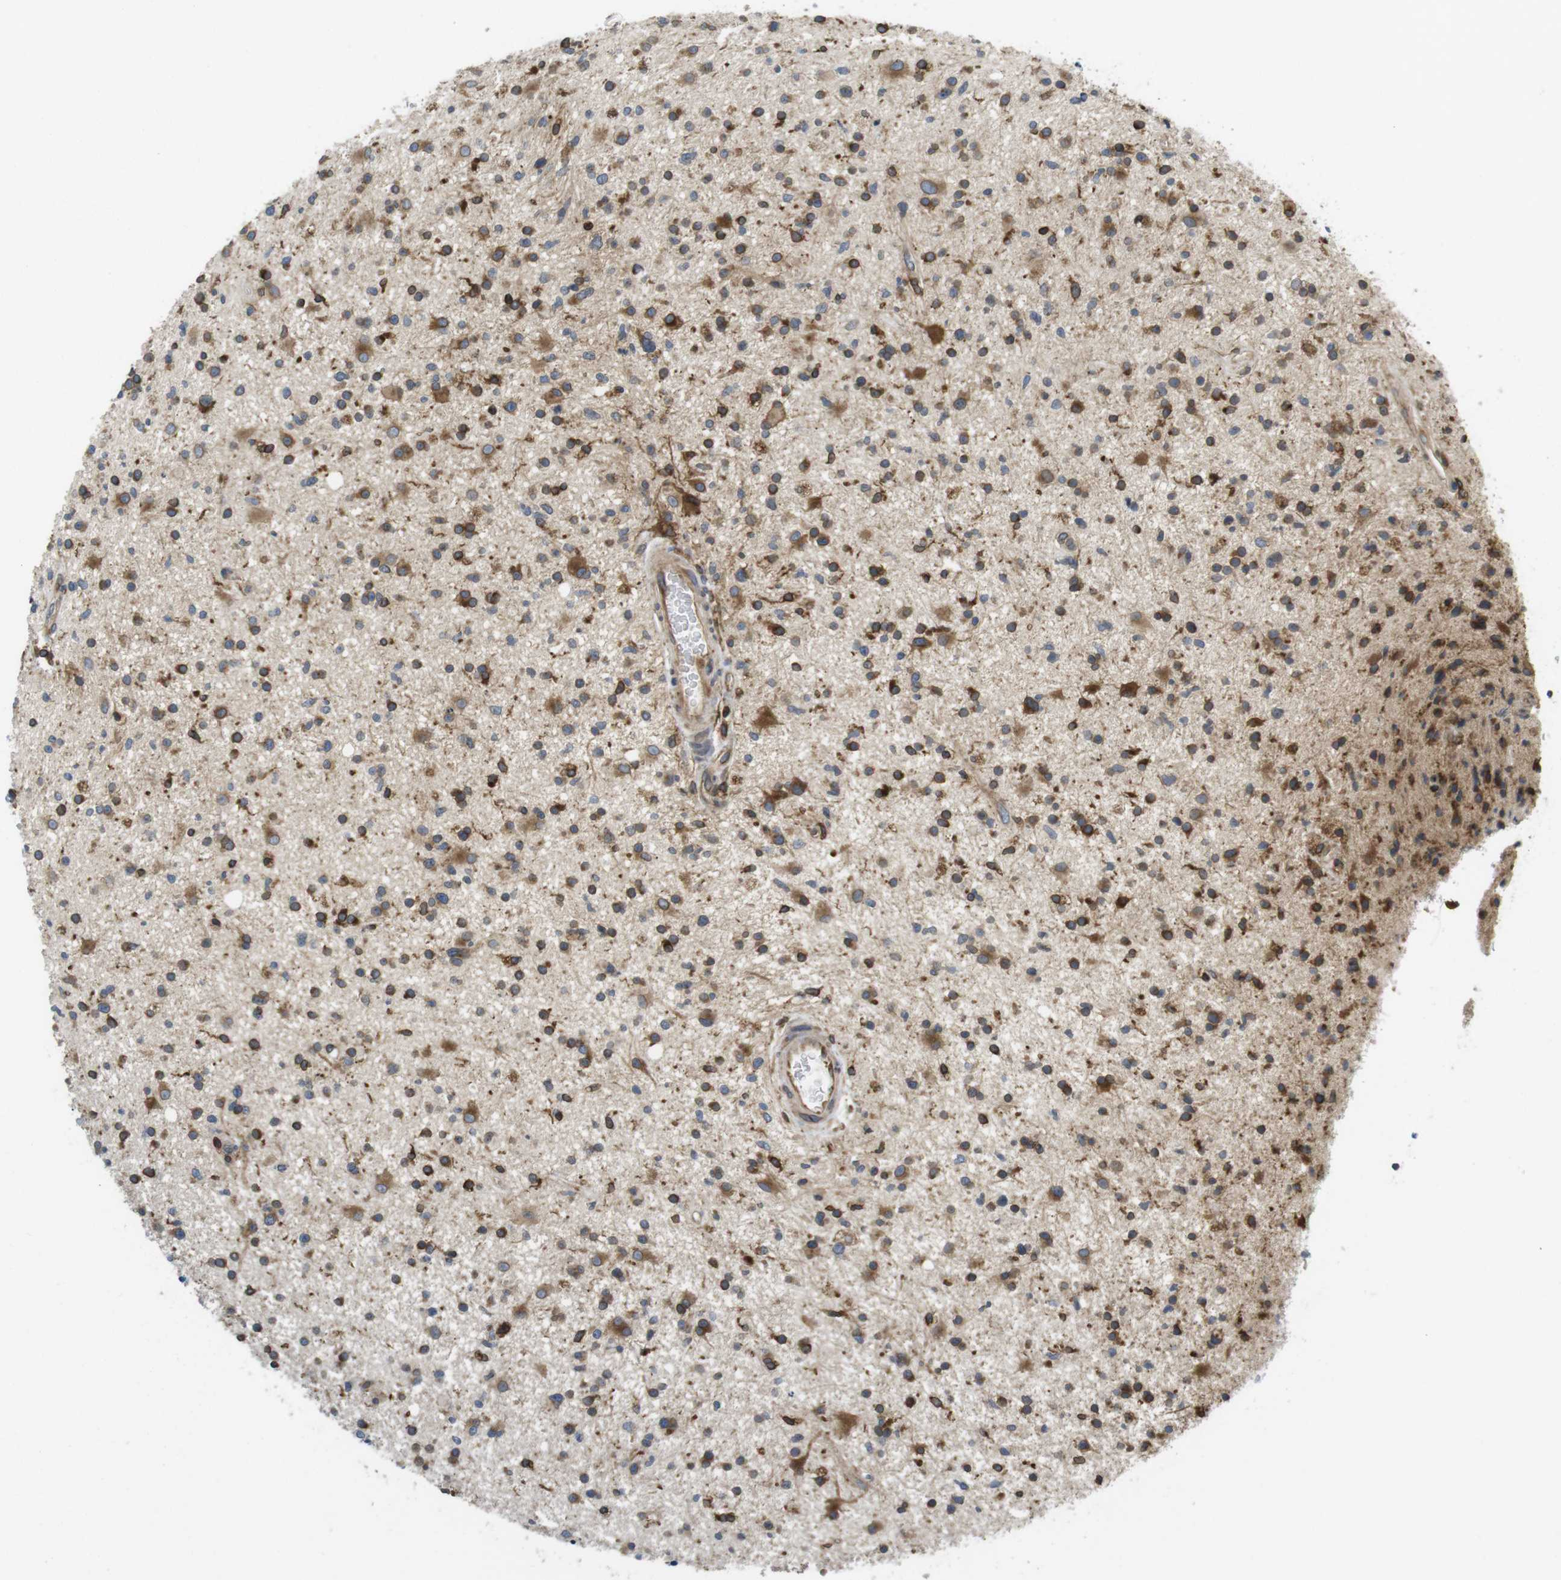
{"staining": {"intensity": "moderate", "quantity": ">75%", "location": "cytoplasmic/membranous"}, "tissue": "glioma", "cell_type": "Tumor cells", "image_type": "cancer", "snomed": [{"axis": "morphology", "description": "Glioma, malignant, High grade"}, {"axis": "topography", "description": "Brain"}], "caption": "Protein staining by immunohistochemistry demonstrates moderate cytoplasmic/membranous staining in approximately >75% of tumor cells in malignant high-grade glioma. (brown staining indicates protein expression, while blue staining denotes nuclei).", "gene": "ARL6IP5", "patient": {"sex": "male", "age": 33}}